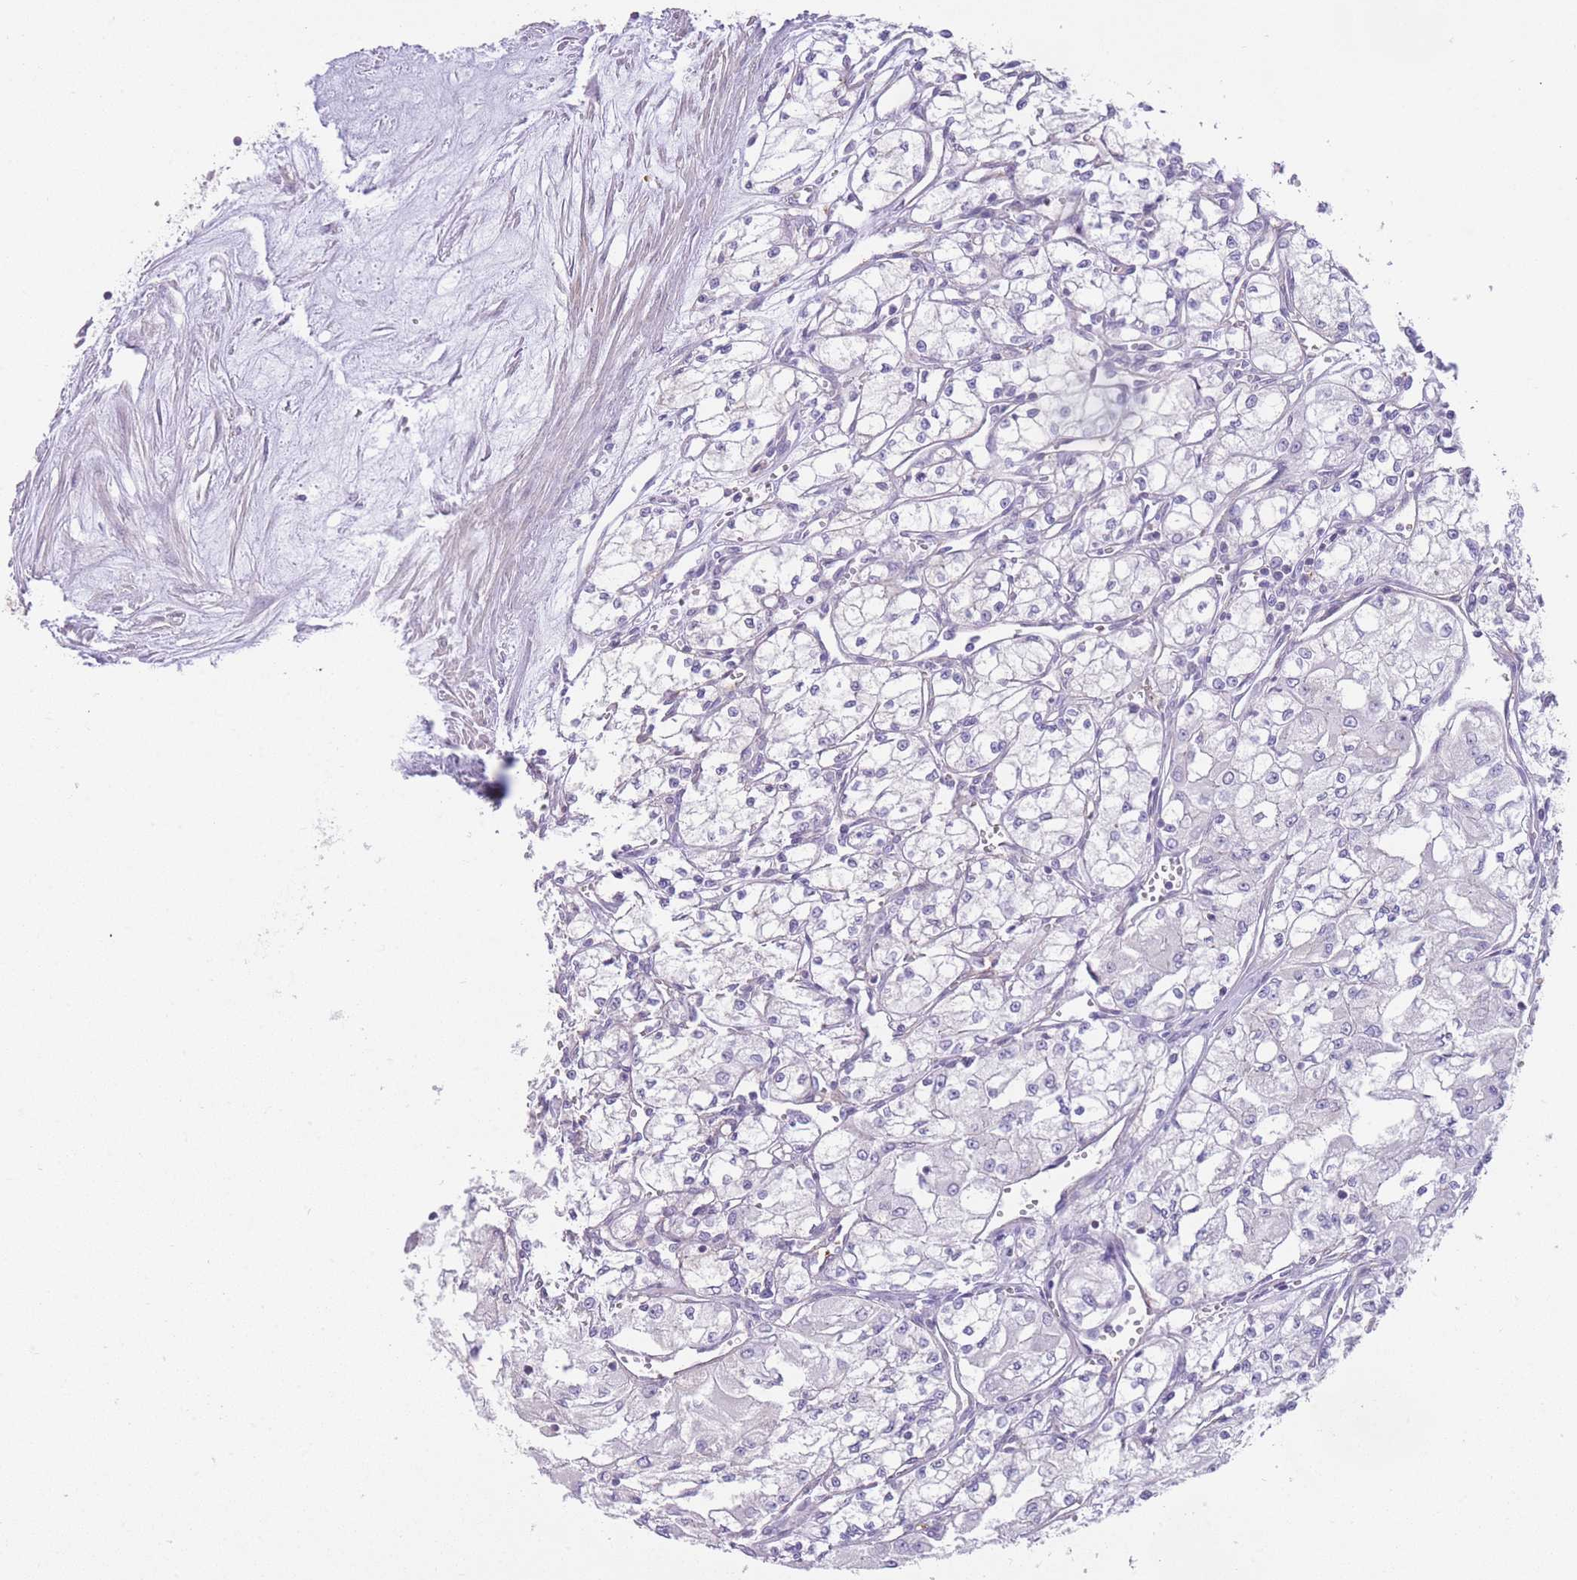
{"staining": {"intensity": "negative", "quantity": "none", "location": "none"}, "tissue": "renal cancer", "cell_type": "Tumor cells", "image_type": "cancer", "snomed": [{"axis": "morphology", "description": "Adenocarcinoma, NOS"}, {"axis": "topography", "description": "Kidney"}], "caption": "This is an immunohistochemistry (IHC) image of human renal adenocarcinoma. There is no staining in tumor cells.", "gene": "OR11H12", "patient": {"sex": "male", "age": 59}}